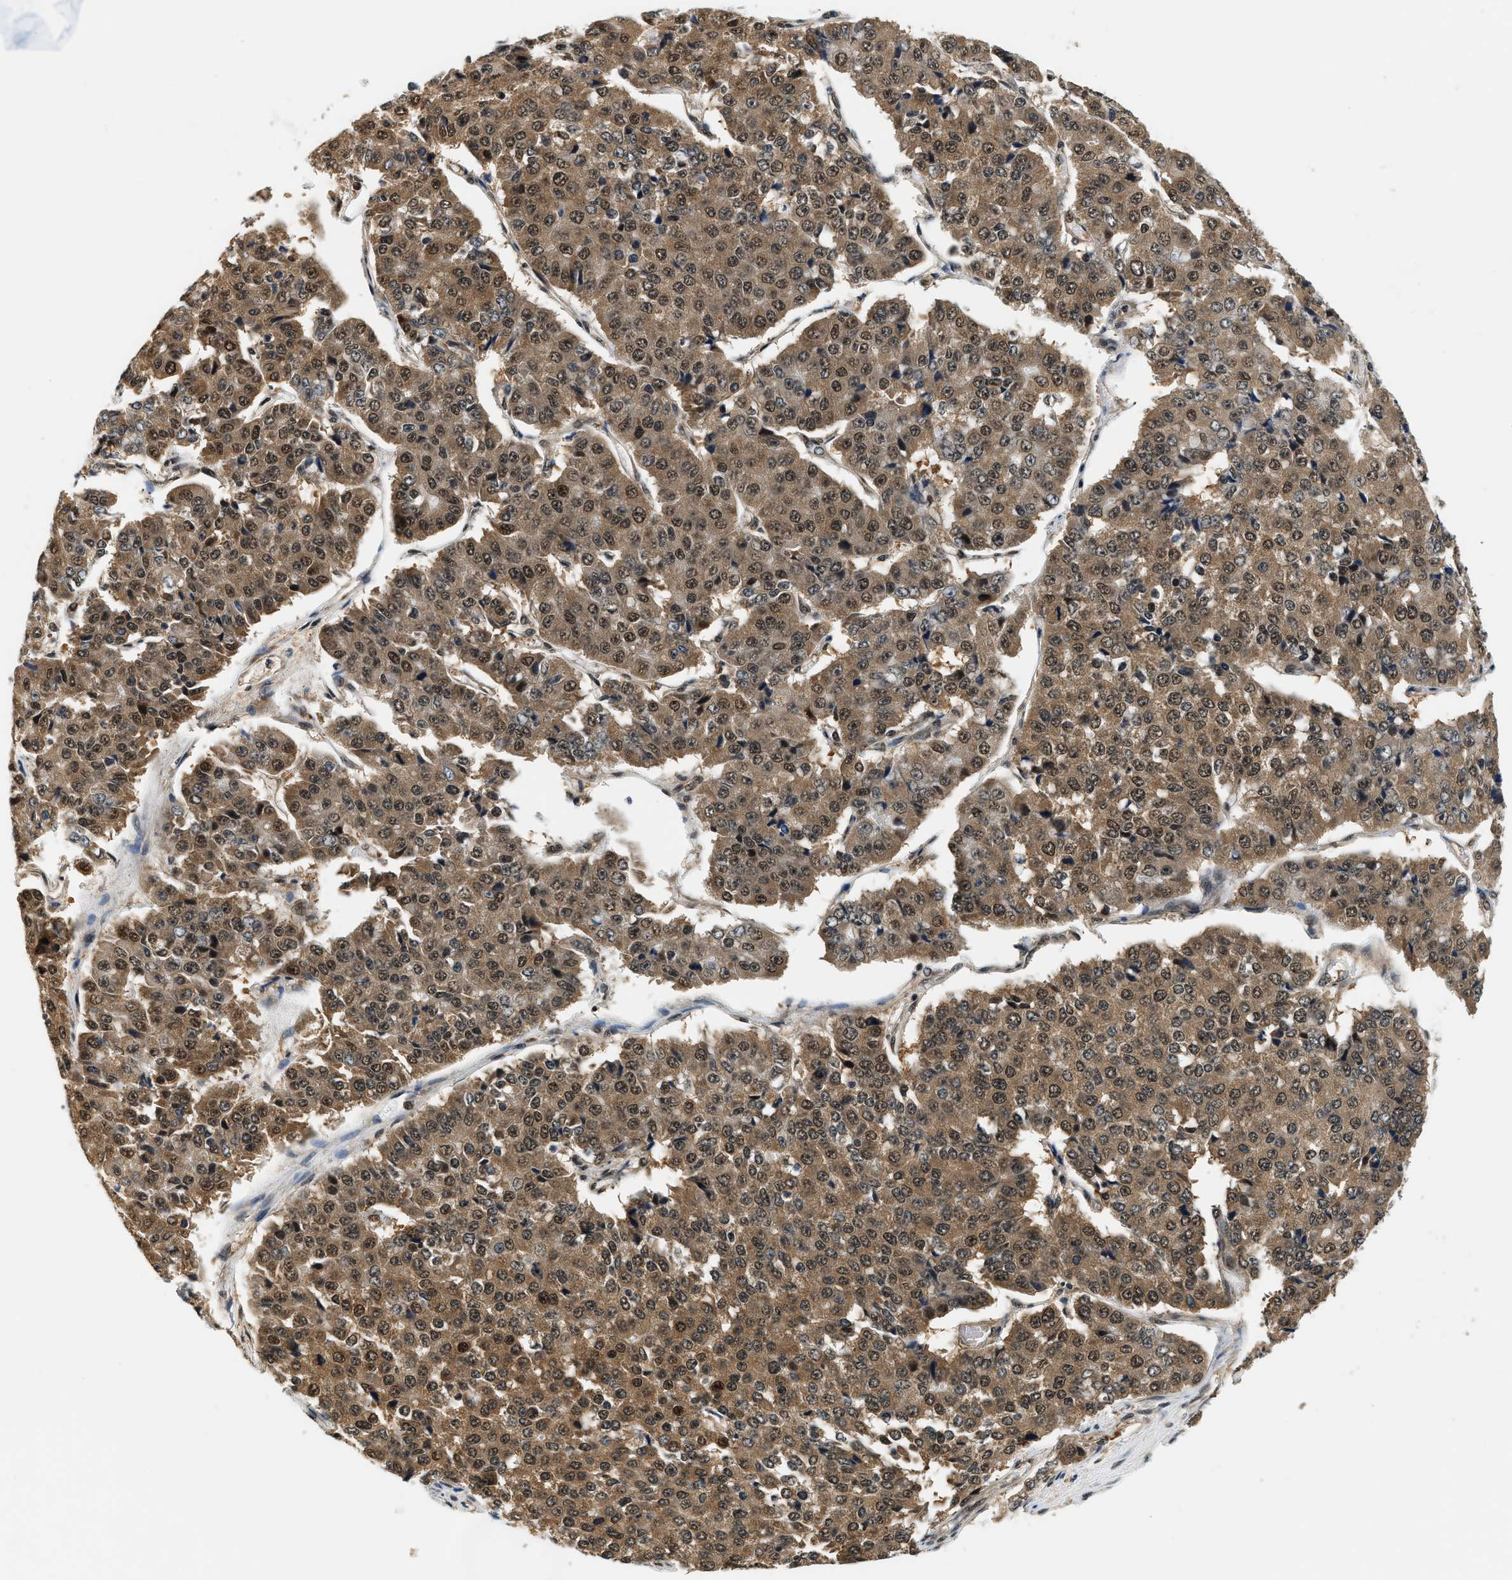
{"staining": {"intensity": "moderate", "quantity": ">75%", "location": "cytoplasmic/membranous,nuclear"}, "tissue": "pancreatic cancer", "cell_type": "Tumor cells", "image_type": "cancer", "snomed": [{"axis": "morphology", "description": "Adenocarcinoma, NOS"}, {"axis": "topography", "description": "Pancreas"}], "caption": "Protein analysis of pancreatic cancer (adenocarcinoma) tissue reveals moderate cytoplasmic/membranous and nuclear positivity in approximately >75% of tumor cells. Immunohistochemistry stains the protein of interest in brown and the nuclei are stained blue.", "gene": "PSMD3", "patient": {"sex": "male", "age": 50}}